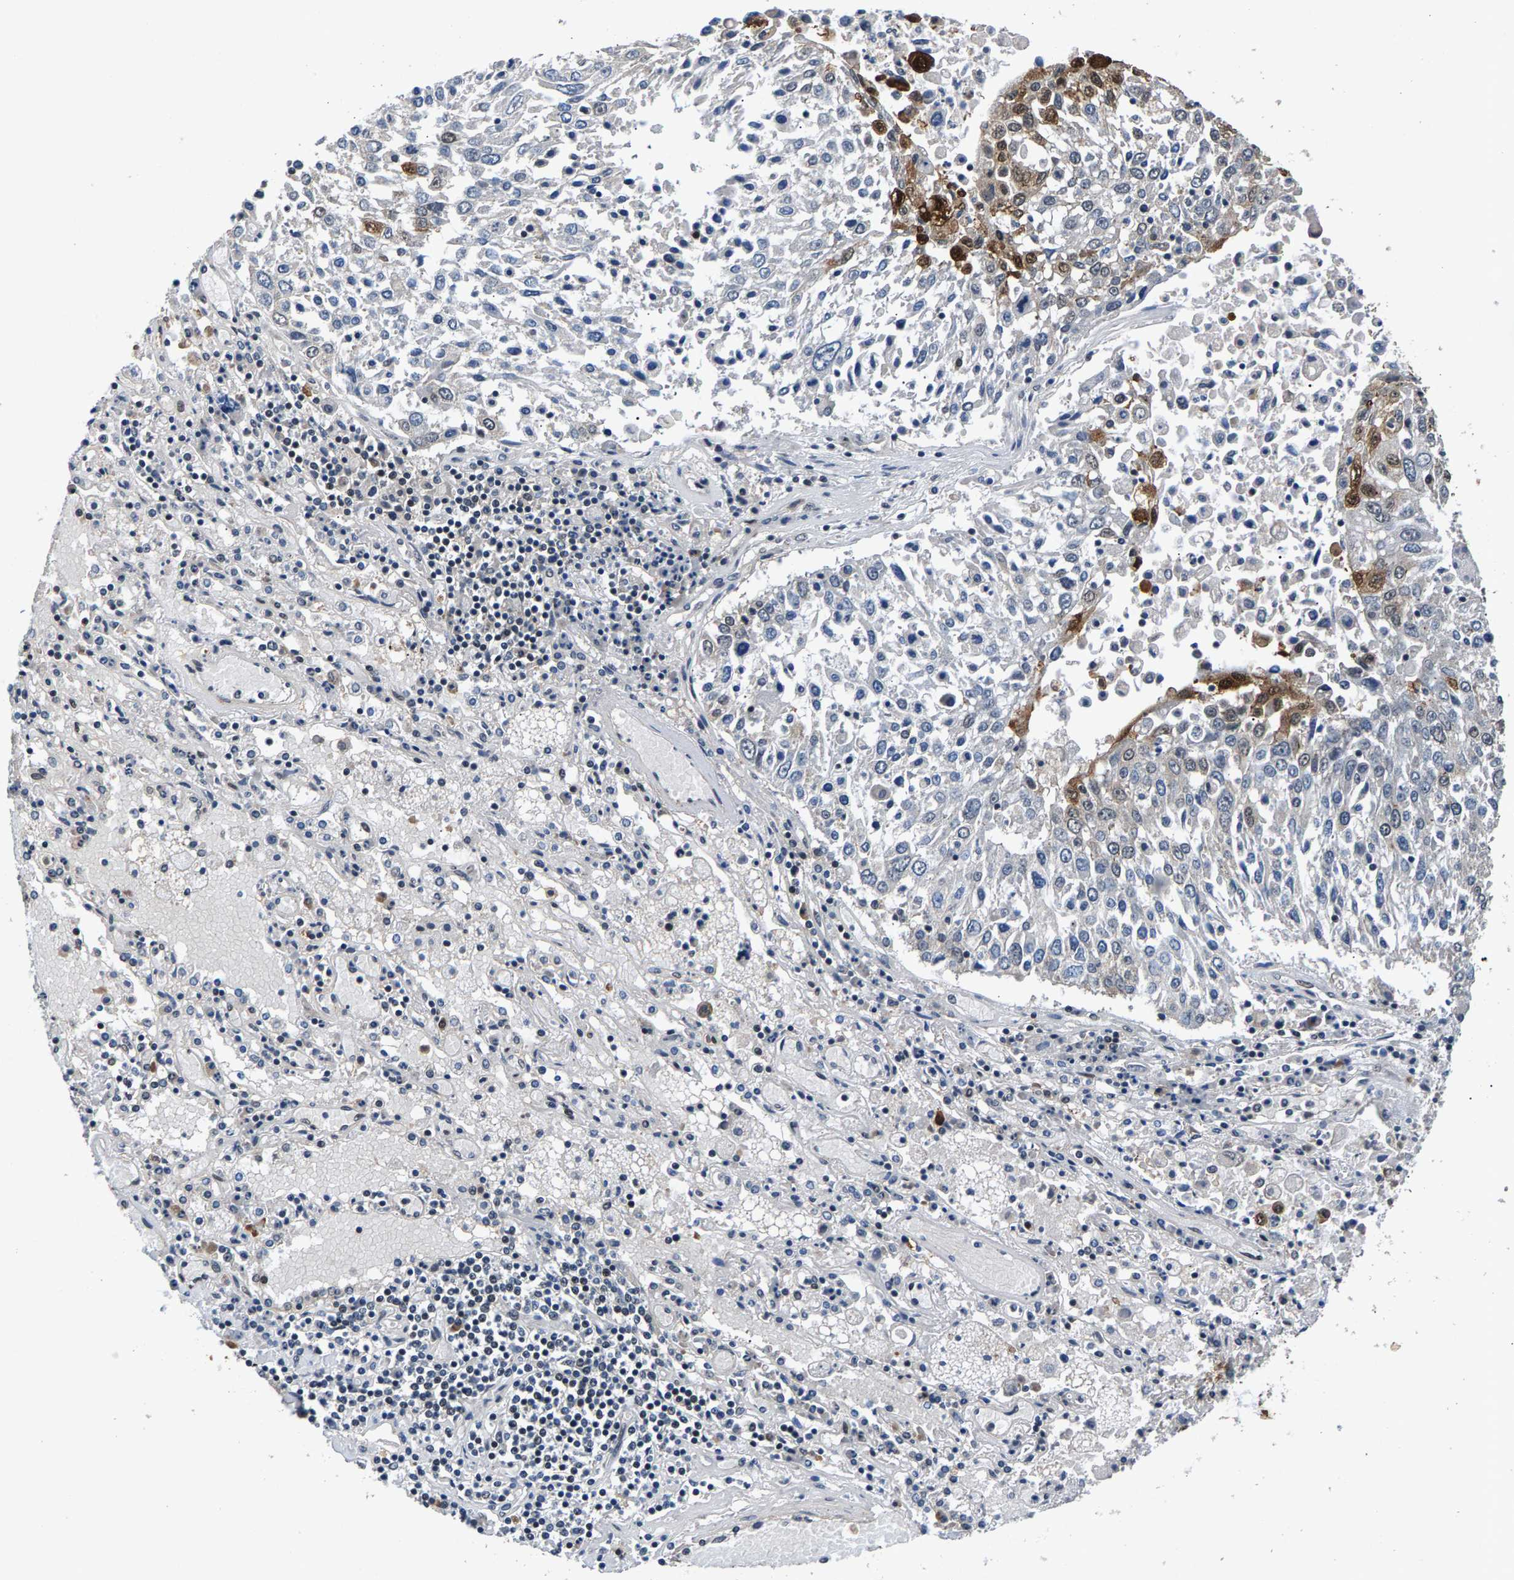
{"staining": {"intensity": "strong", "quantity": "<25%", "location": "cytoplasmic/membranous,nuclear"}, "tissue": "lung cancer", "cell_type": "Tumor cells", "image_type": "cancer", "snomed": [{"axis": "morphology", "description": "Squamous cell carcinoma, NOS"}, {"axis": "topography", "description": "Lung"}], "caption": "Protein staining by immunohistochemistry shows strong cytoplasmic/membranous and nuclear staining in about <25% of tumor cells in lung cancer.", "gene": "RBM33", "patient": {"sex": "male", "age": 65}}